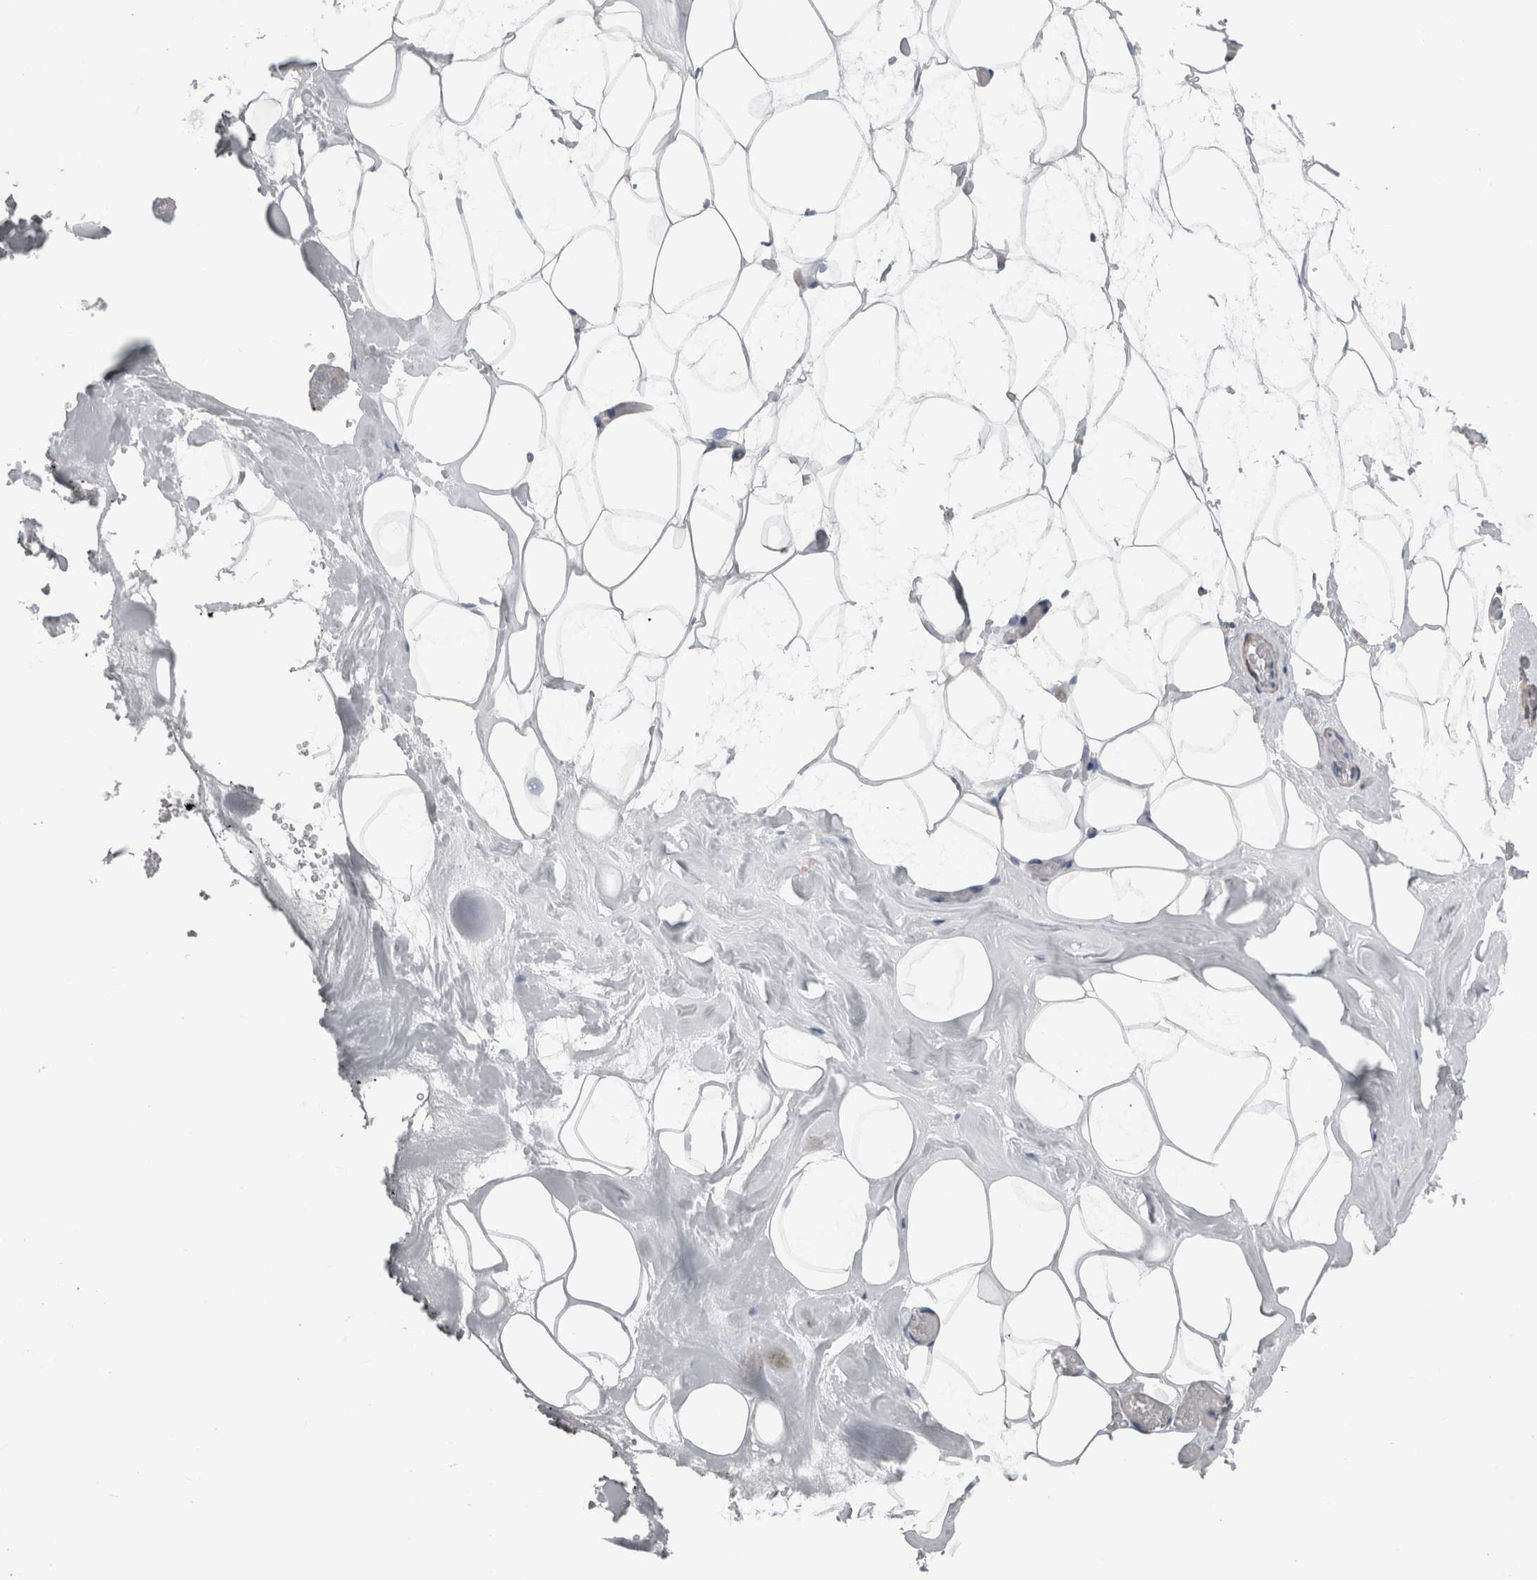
{"staining": {"intensity": "negative", "quantity": "none", "location": "none"}, "tissue": "adipose tissue", "cell_type": "Adipocytes", "image_type": "normal", "snomed": [{"axis": "morphology", "description": "Normal tissue, NOS"}, {"axis": "morphology", "description": "Fibrosis, NOS"}, {"axis": "topography", "description": "Breast"}, {"axis": "topography", "description": "Adipose tissue"}], "caption": "This is a histopathology image of immunohistochemistry staining of normal adipose tissue, which shows no positivity in adipocytes.", "gene": "GDAP1", "patient": {"sex": "female", "age": 39}}